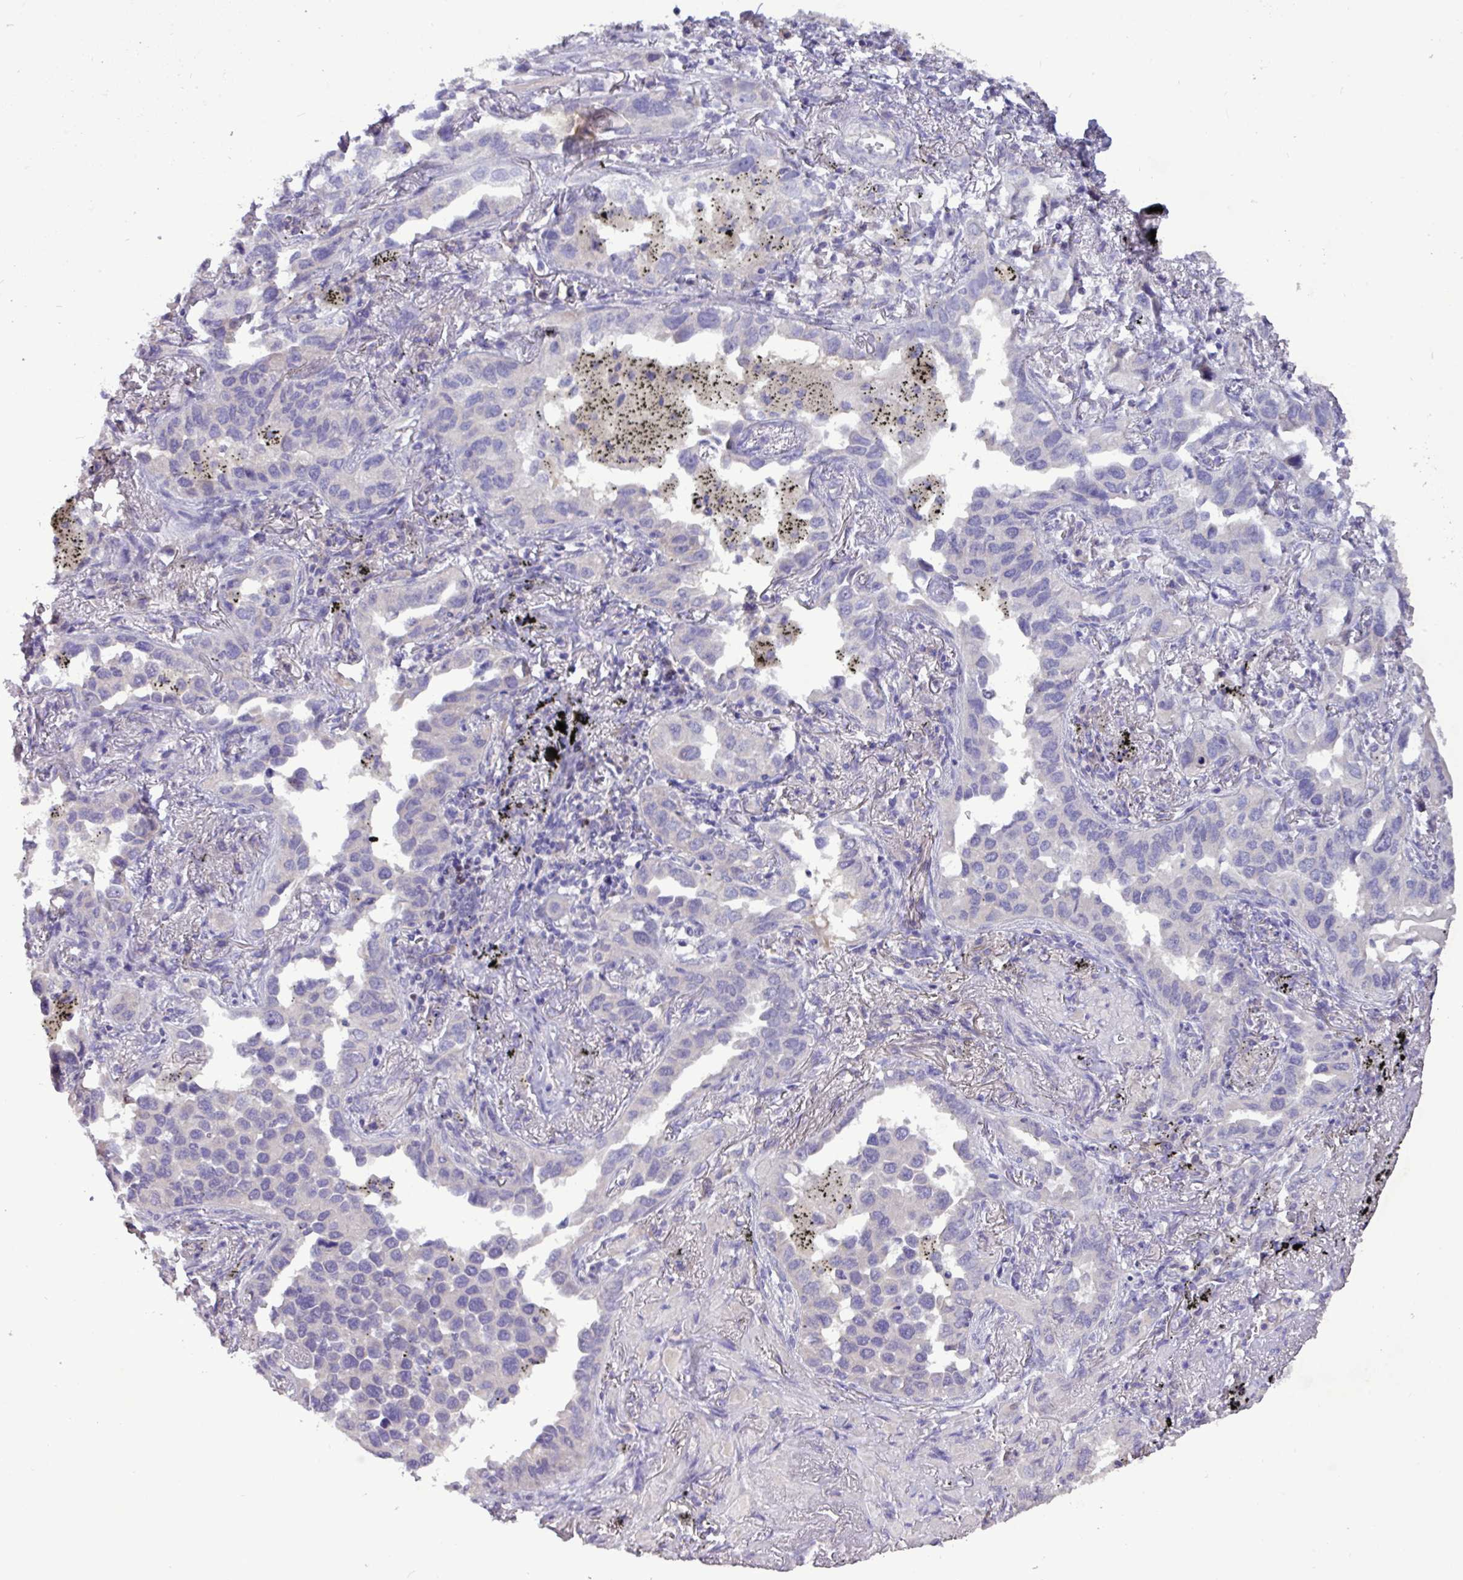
{"staining": {"intensity": "negative", "quantity": "none", "location": "none"}, "tissue": "lung cancer", "cell_type": "Tumor cells", "image_type": "cancer", "snomed": [{"axis": "morphology", "description": "Adenocarcinoma, NOS"}, {"axis": "topography", "description": "Lung"}], "caption": "This is a histopathology image of immunohistochemistry staining of lung cancer (adenocarcinoma), which shows no positivity in tumor cells.", "gene": "PAX8", "patient": {"sex": "male", "age": 67}}